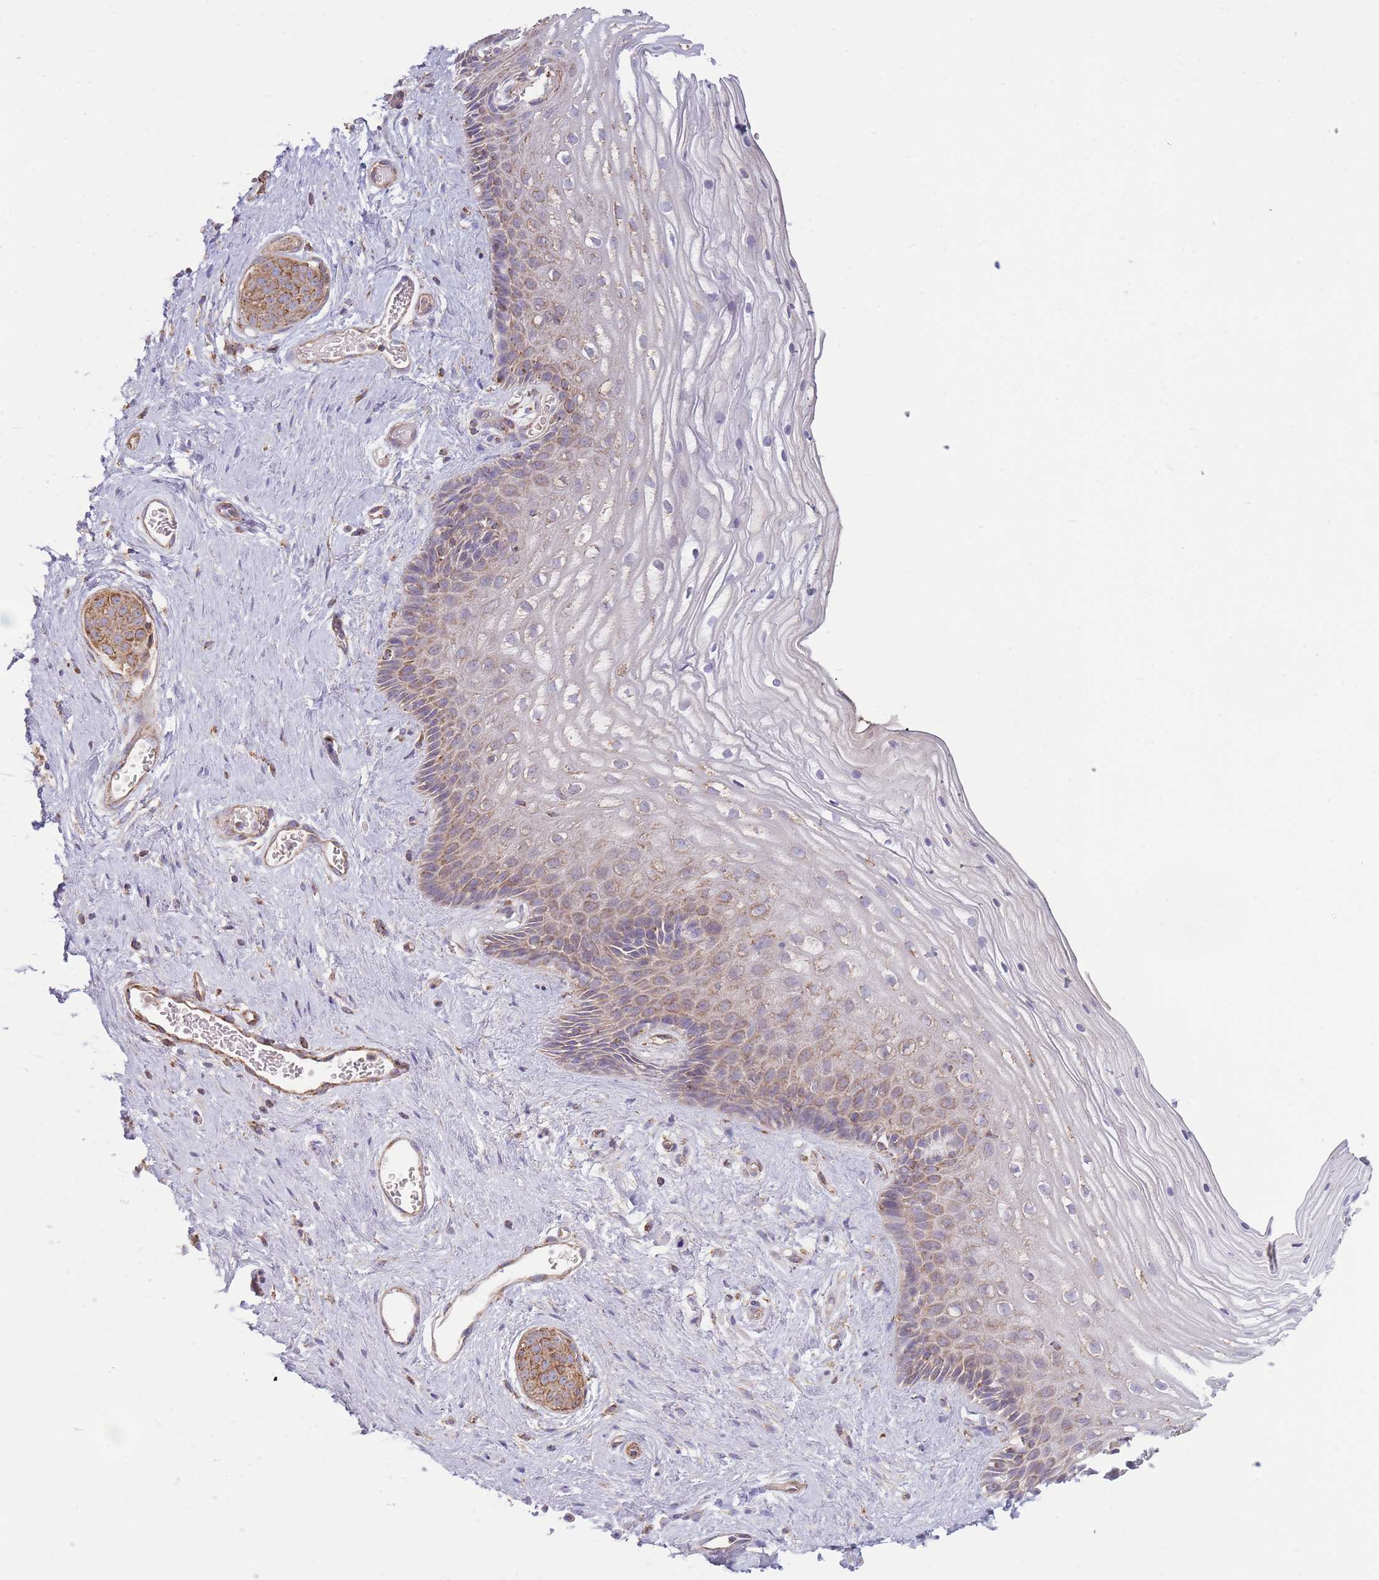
{"staining": {"intensity": "moderate", "quantity": ">75%", "location": "cytoplasmic/membranous"}, "tissue": "vagina", "cell_type": "Squamous epithelial cells", "image_type": "normal", "snomed": [{"axis": "morphology", "description": "Normal tissue, NOS"}, {"axis": "topography", "description": "Vagina"}], "caption": "Immunohistochemistry (IHC) of unremarkable vagina displays medium levels of moderate cytoplasmic/membranous positivity in about >75% of squamous epithelial cells. (IHC, brightfield microscopy, high magnification).", "gene": "KIF16B", "patient": {"sex": "female", "age": 47}}